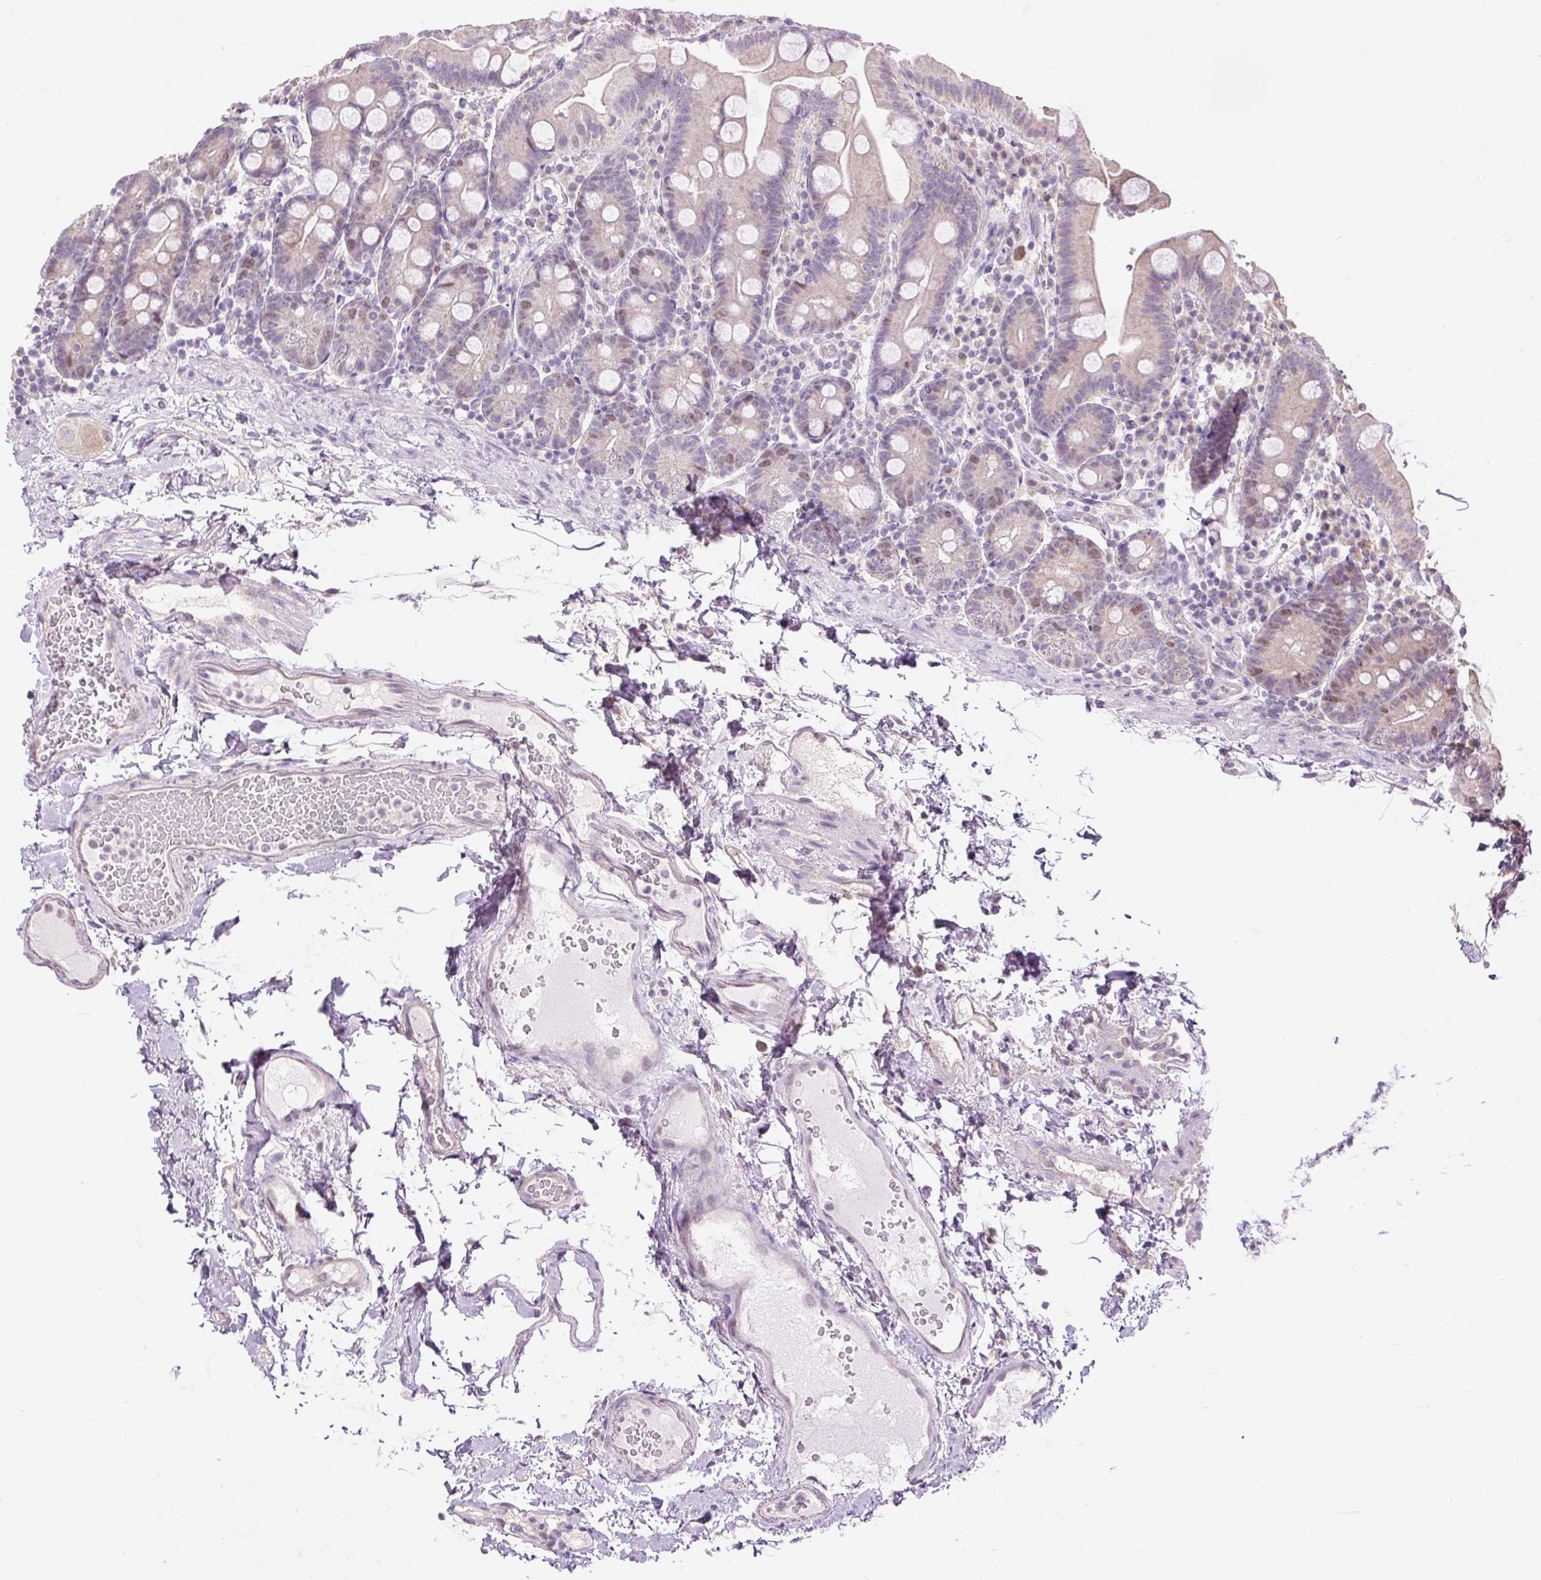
{"staining": {"intensity": "moderate", "quantity": "<25%", "location": "nuclear"}, "tissue": "small intestine", "cell_type": "Glandular cells", "image_type": "normal", "snomed": [{"axis": "morphology", "description": "Normal tissue, NOS"}, {"axis": "topography", "description": "Small intestine"}], "caption": "Brown immunohistochemical staining in unremarkable human small intestine reveals moderate nuclear staining in about <25% of glandular cells.", "gene": "RACGAP1", "patient": {"sex": "female", "age": 68}}